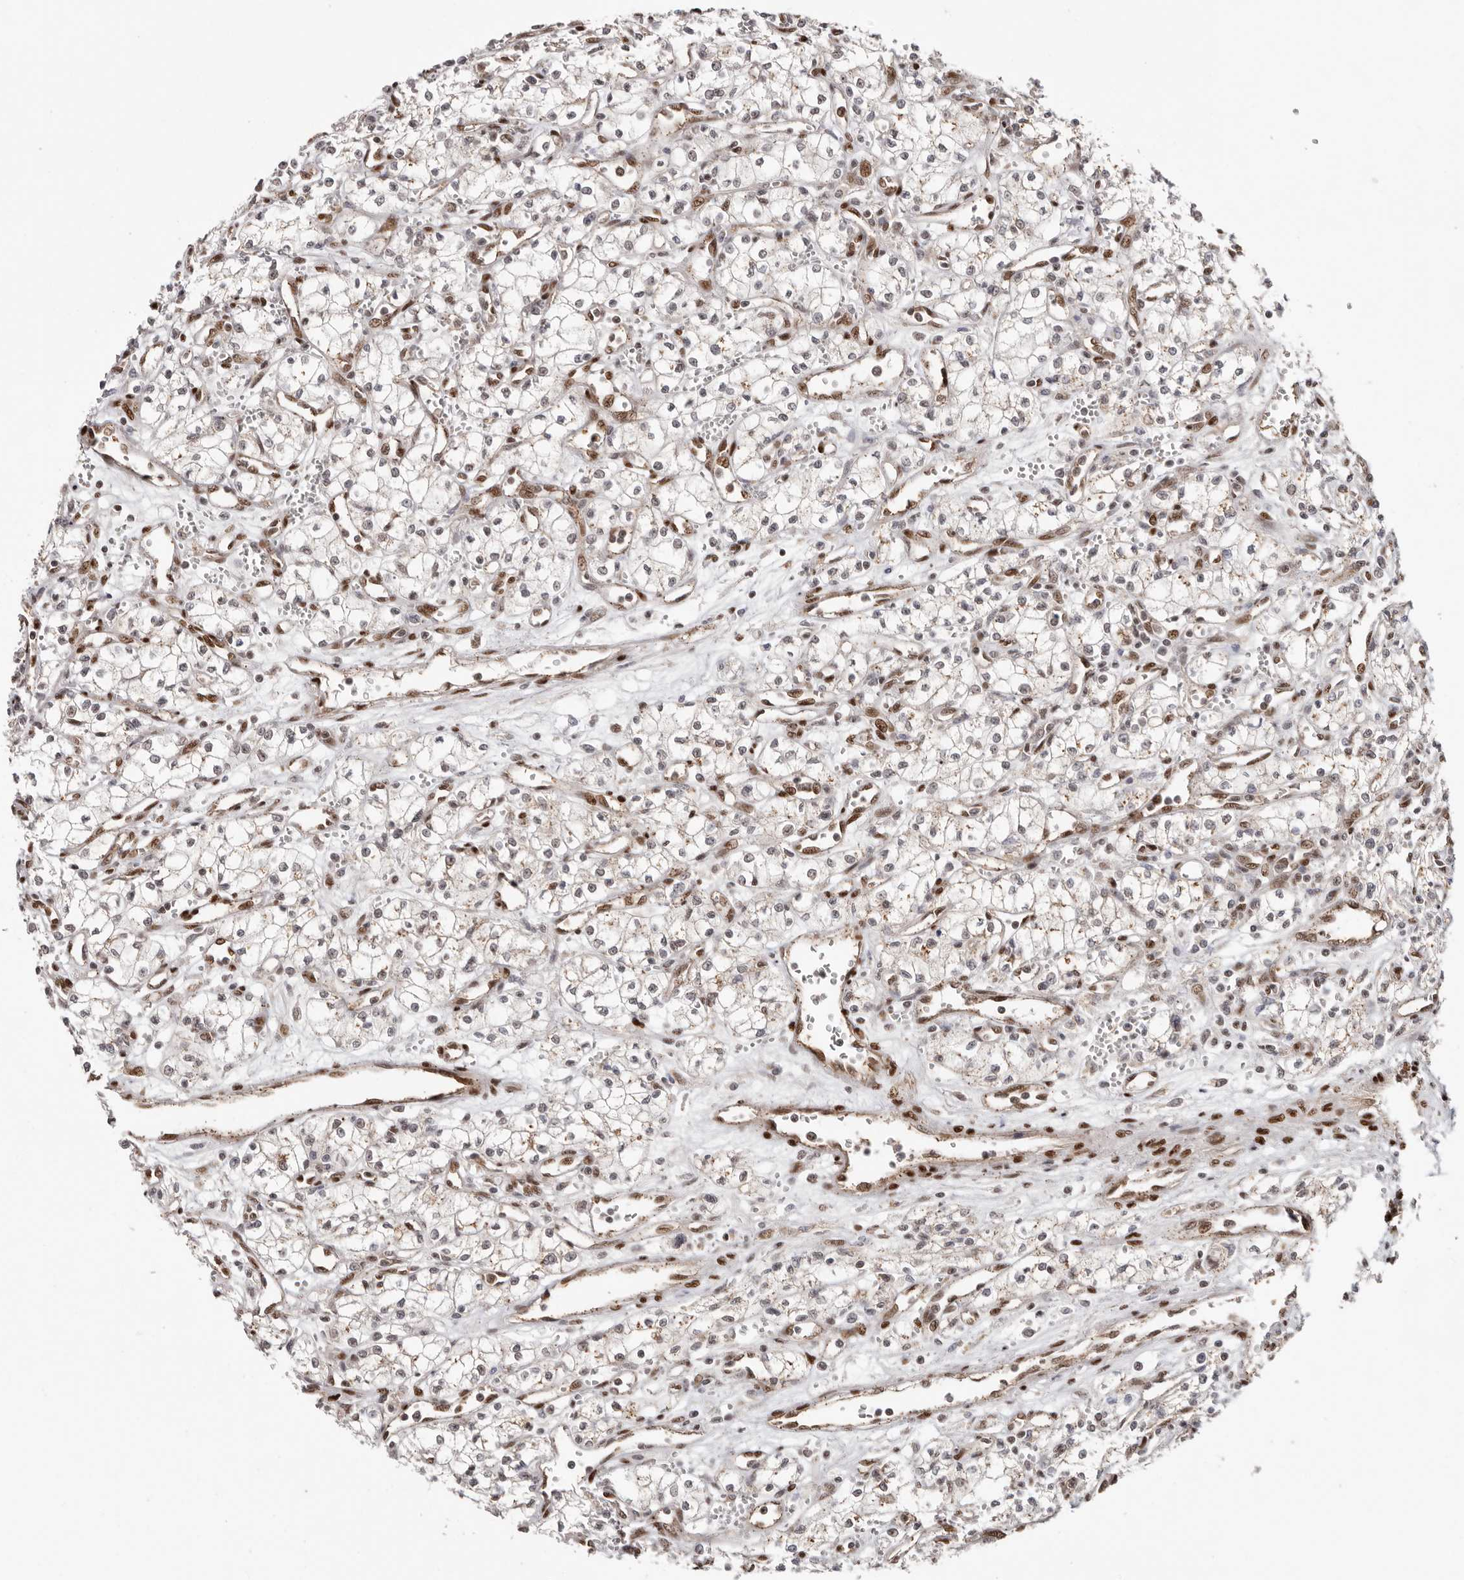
{"staining": {"intensity": "weak", "quantity": "<25%", "location": "nuclear"}, "tissue": "renal cancer", "cell_type": "Tumor cells", "image_type": "cancer", "snomed": [{"axis": "morphology", "description": "Adenocarcinoma, NOS"}, {"axis": "topography", "description": "Kidney"}], "caption": "Micrograph shows no protein positivity in tumor cells of renal adenocarcinoma tissue.", "gene": "SMAD7", "patient": {"sex": "male", "age": 59}}